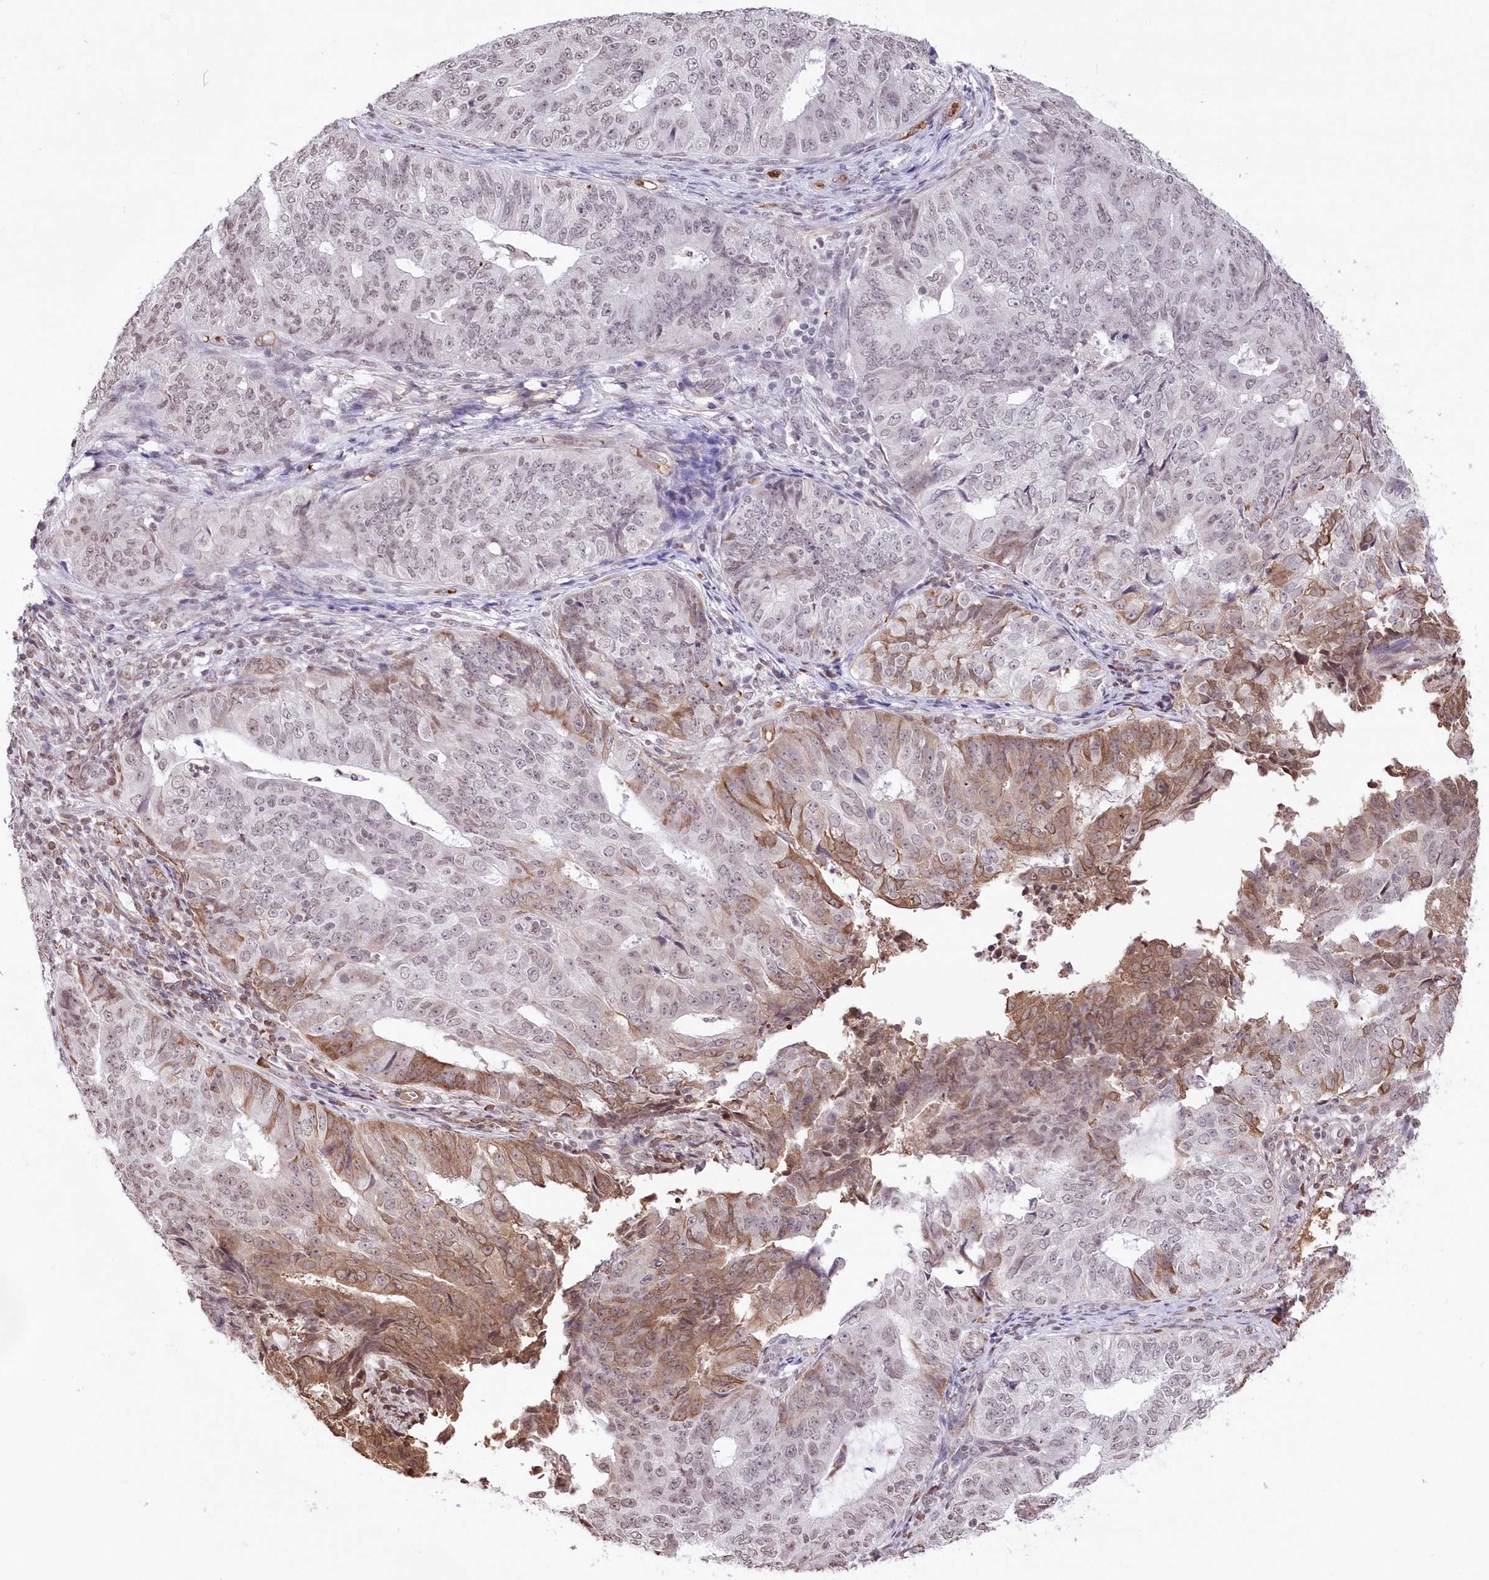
{"staining": {"intensity": "moderate", "quantity": "<25%", "location": "cytoplasmic/membranous"}, "tissue": "endometrial cancer", "cell_type": "Tumor cells", "image_type": "cancer", "snomed": [{"axis": "morphology", "description": "Adenocarcinoma, NOS"}, {"axis": "topography", "description": "Endometrium"}], "caption": "High-power microscopy captured an IHC image of endometrial cancer (adenocarcinoma), revealing moderate cytoplasmic/membranous staining in approximately <25% of tumor cells. (DAB (3,3'-diaminobenzidine) = brown stain, brightfield microscopy at high magnification).", "gene": "RBM27", "patient": {"sex": "female", "age": 32}}